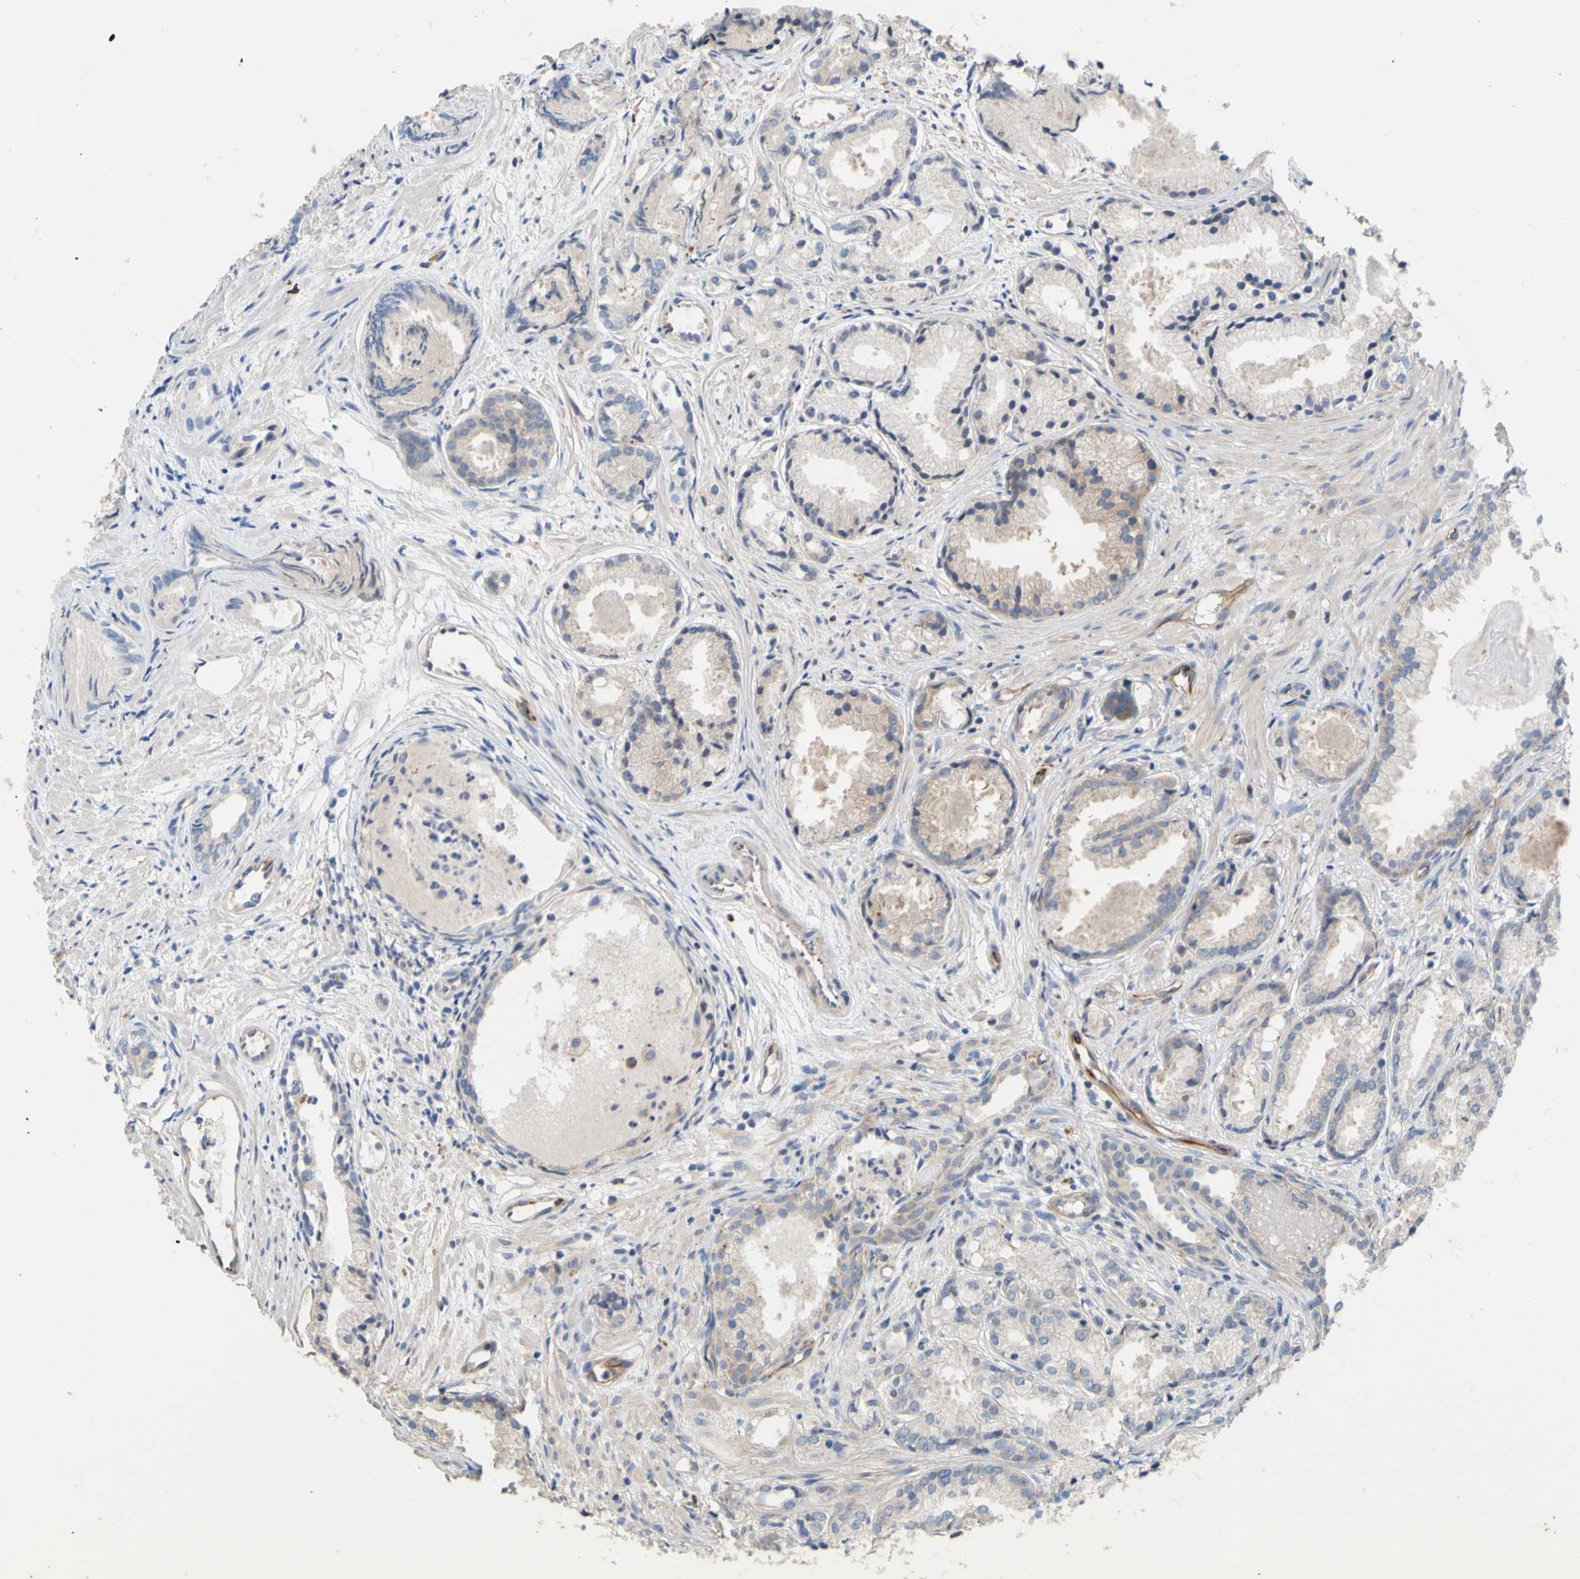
{"staining": {"intensity": "negative", "quantity": "none", "location": "none"}, "tissue": "prostate cancer", "cell_type": "Tumor cells", "image_type": "cancer", "snomed": [{"axis": "morphology", "description": "Adenocarcinoma, Low grade"}, {"axis": "topography", "description": "Prostate"}], "caption": "This is a photomicrograph of immunohistochemistry staining of low-grade adenocarcinoma (prostate), which shows no positivity in tumor cells.", "gene": "EIF2S3", "patient": {"sex": "male", "age": 72}}